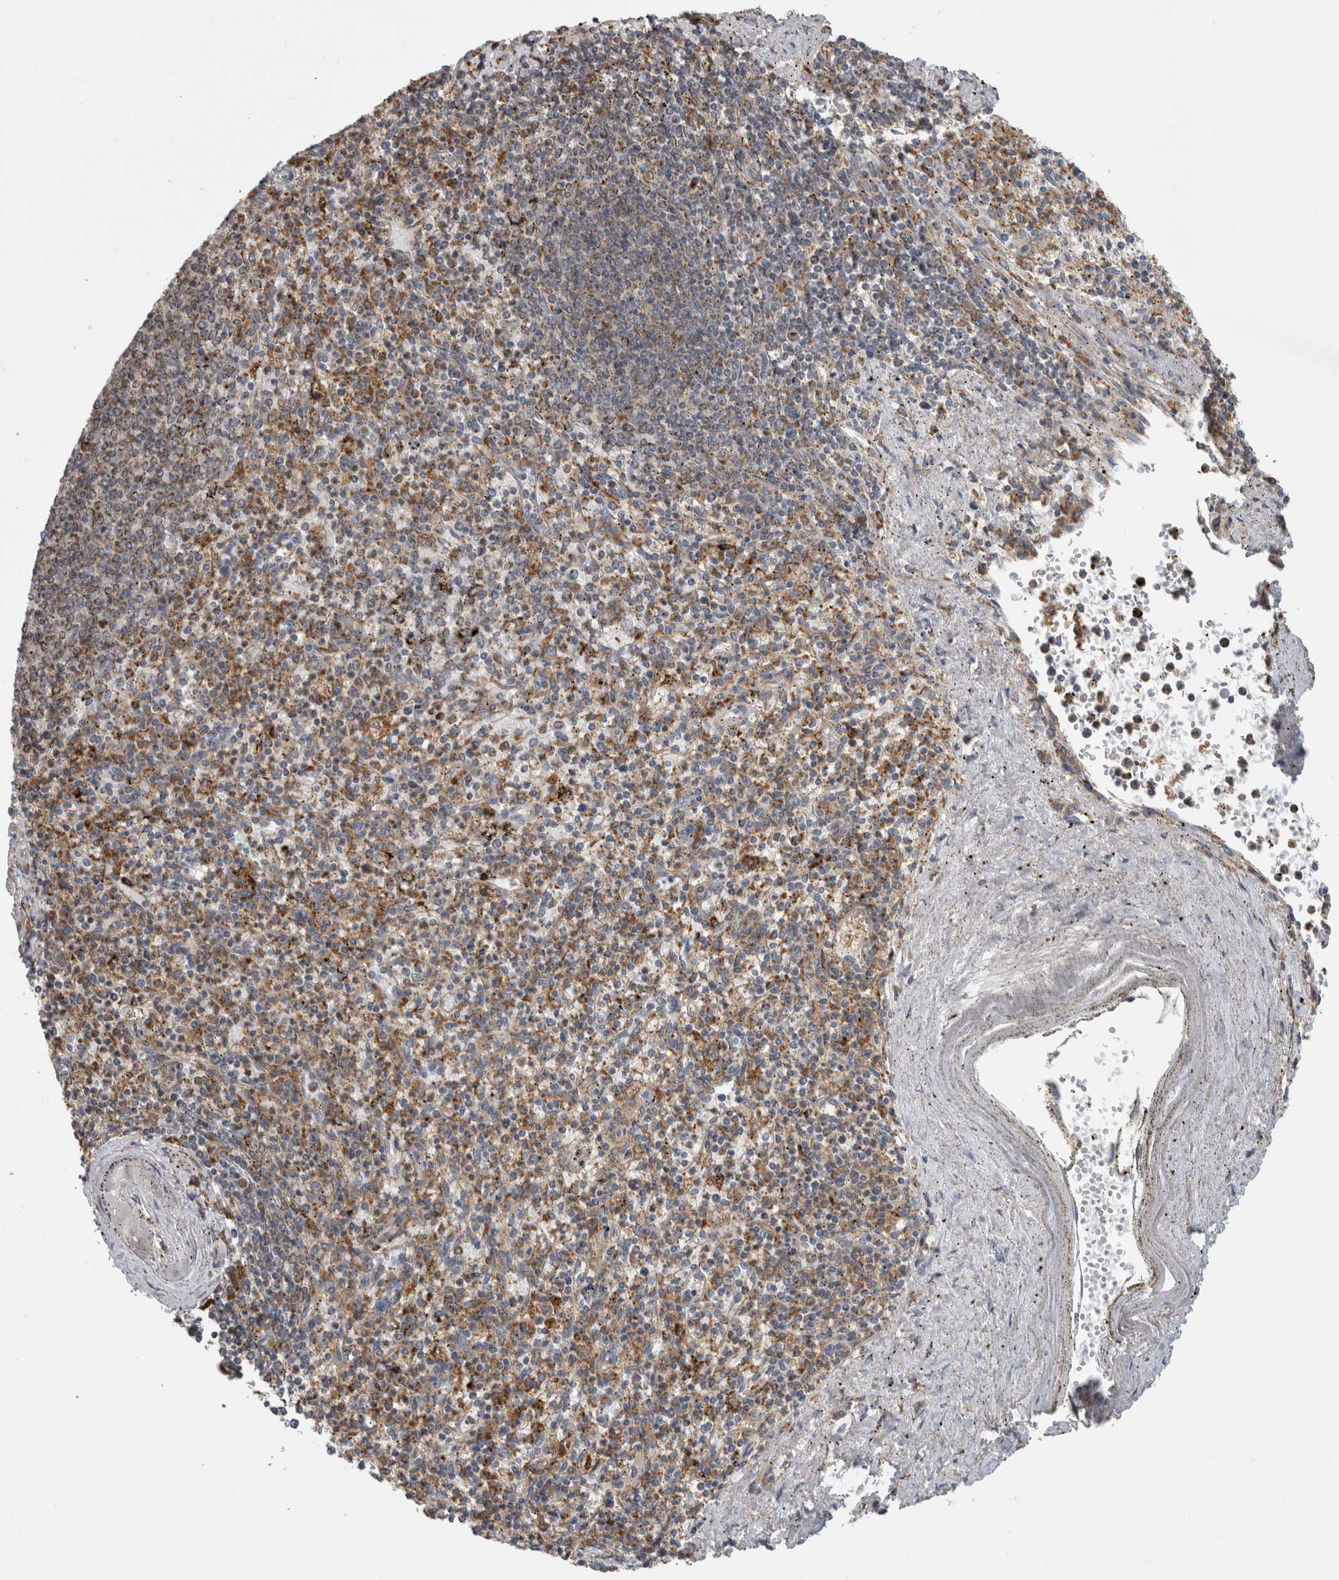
{"staining": {"intensity": "moderate", "quantity": "25%-75%", "location": "cytoplasmic/membranous"}, "tissue": "spleen", "cell_type": "Cells in red pulp", "image_type": "normal", "snomed": [{"axis": "morphology", "description": "Normal tissue, NOS"}, {"axis": "topography", "description": "Spleen"}], "caption": "An immunohistochemistry micrograph of unremarkable tissue is shown. Protein staining in brown shows moderate cytoplasmic/membranous positivity in spleen within cells in red pulp.", "gene": "ADGRL3", "patient": {"sex": "male", "age": 72}}